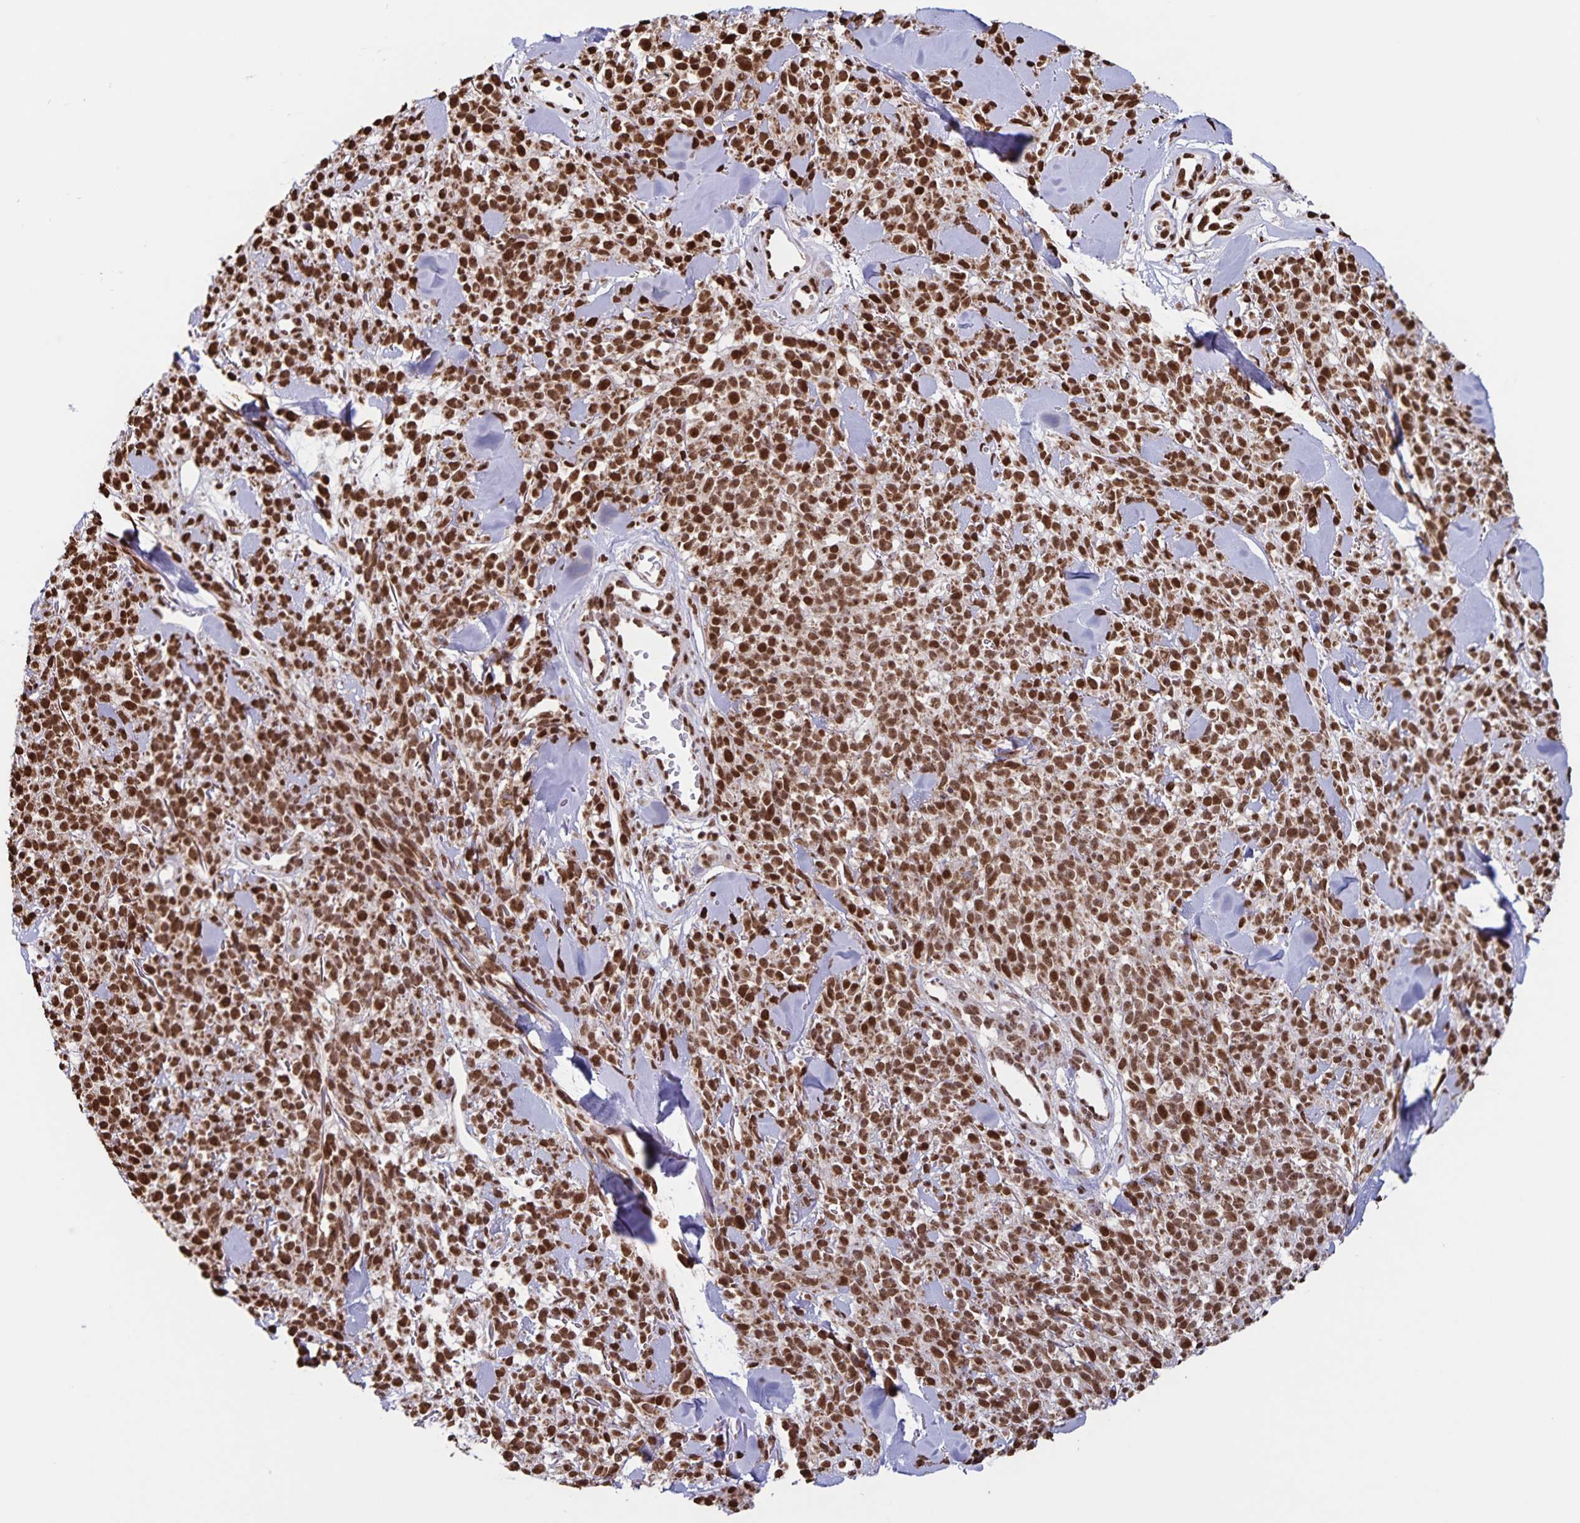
{"staining": {"intensity": "moderate", "quantity": ">75%", "location": "nuclear"}, "tissue": "melanoma", "cell_type": "Tumor cells", "image_type": "cancer", "snomed": [{"axis": "morphology", "description": "Malignant melanoma, NOS"}, {"axis": "topography", "description": "Skin"}, {"axis": "topography", "description": "Skin of trunk"}], "caption": "Tumor cells demonstrate medium levels of moderate nuclear staining in about >75% of cells in human melanoma. (DAB (3,3'-diaminobenzidine) IHC with brightfield microscopy, high magnification).", "gene": "DUT", "patient": {"sex": "male", "age": 74}}